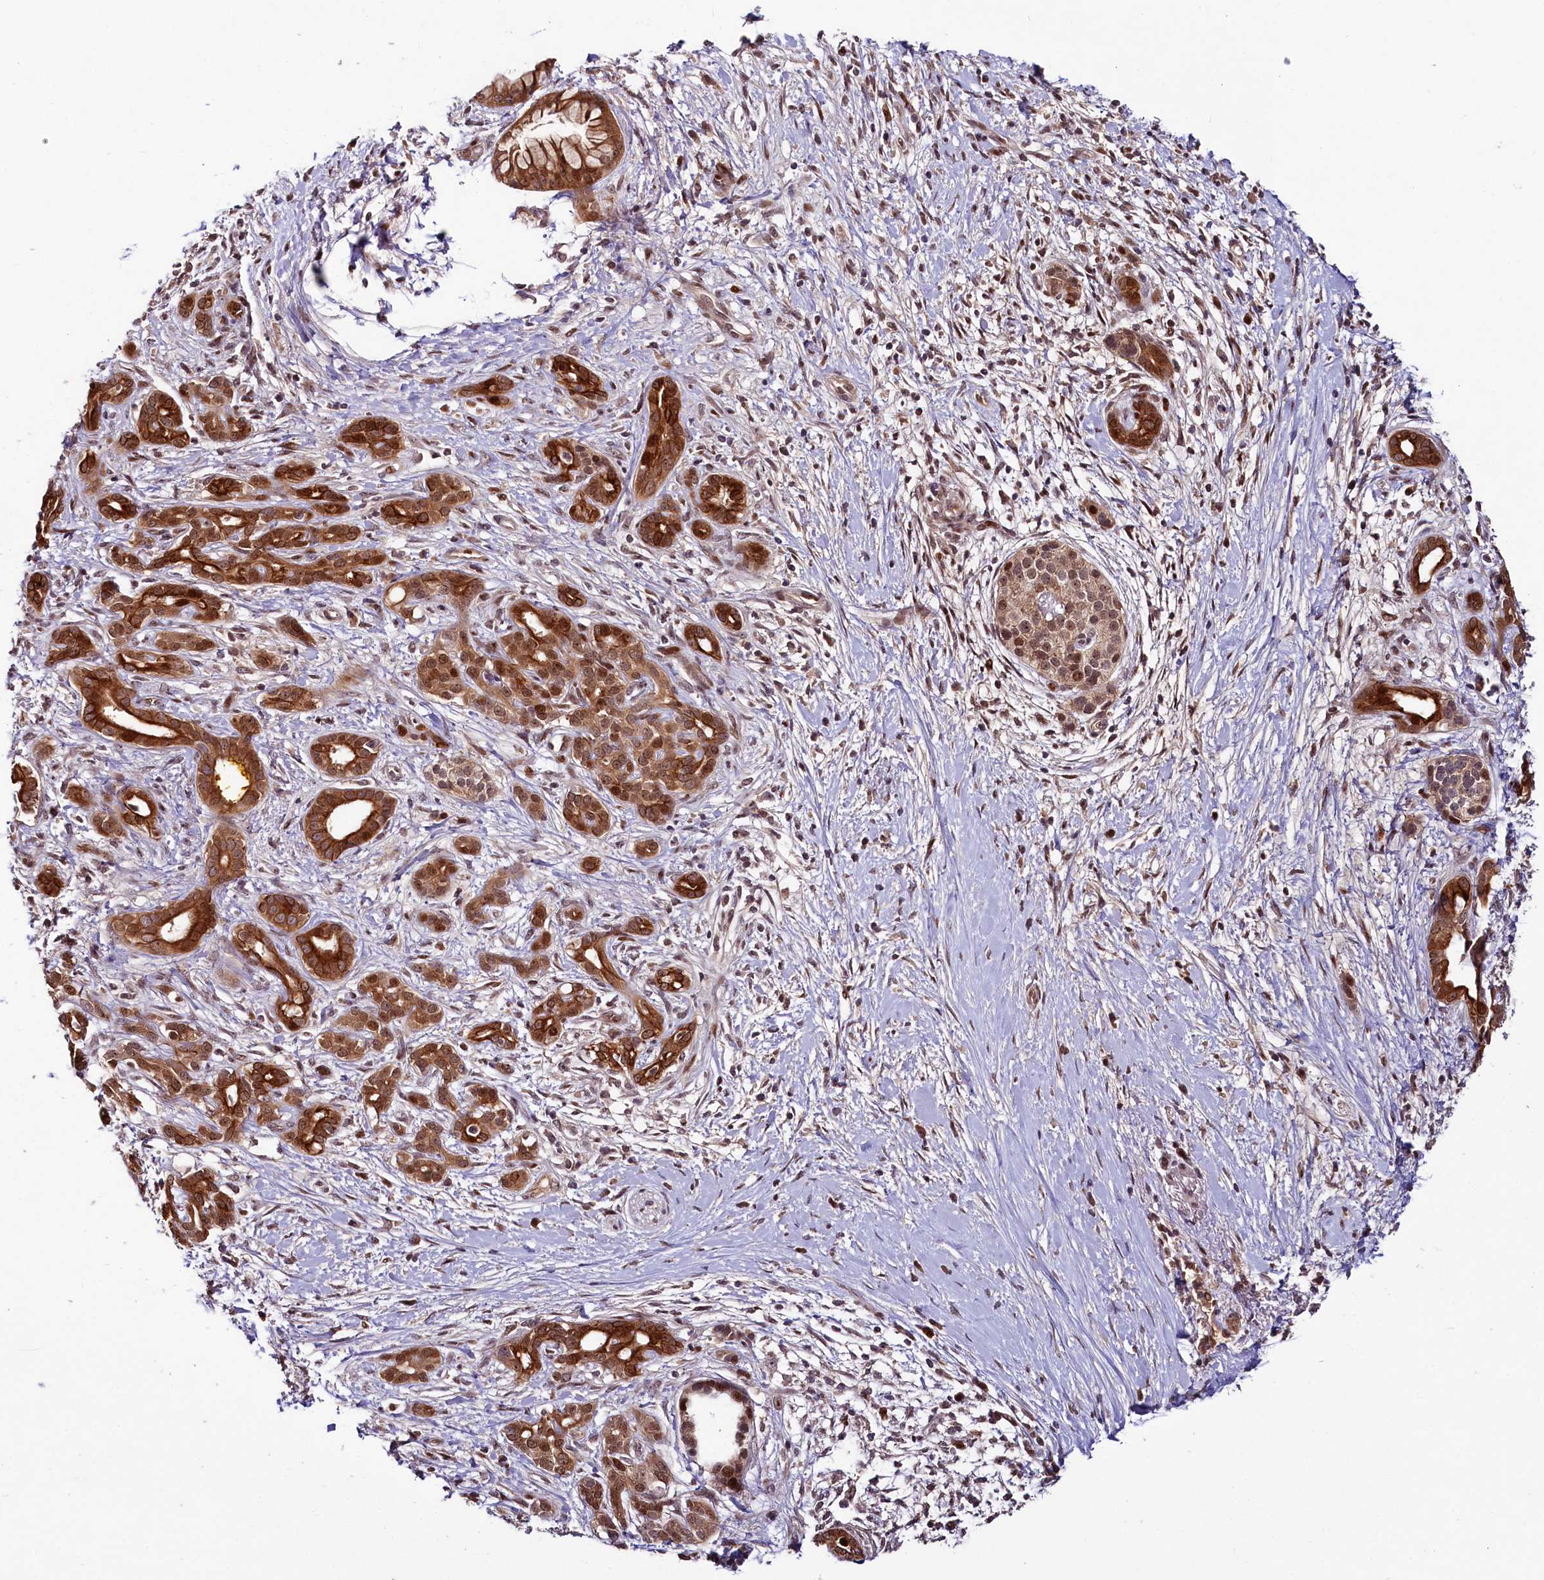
{"staining": {"intensity": "strong", "quantity": ">75%", "location": "cytoplasmic/membranous,nuclear"}, "tissue": "pancreatic cancer", "cell_type": "Tumor cells", "image_type": "cancer", "snomed": [{"axis": "morphology", "description": "Adenocarcinoma, NOS"}, {"axis": "topography", "description": "Pancreas"}], "caption": "DAB (3,3'-diaminobenzidine) immunohistochemical staining of human pancreatic adenocarcinoma displays strong cytoplasmic/membranous and nuclear protein expression in about >75% of tumor cells. (brown staining indicates protein expression, while blue staining denotes nuclei).", "gene": "N4BP2L1", "patient": {"sex": "male", "age": 58}}